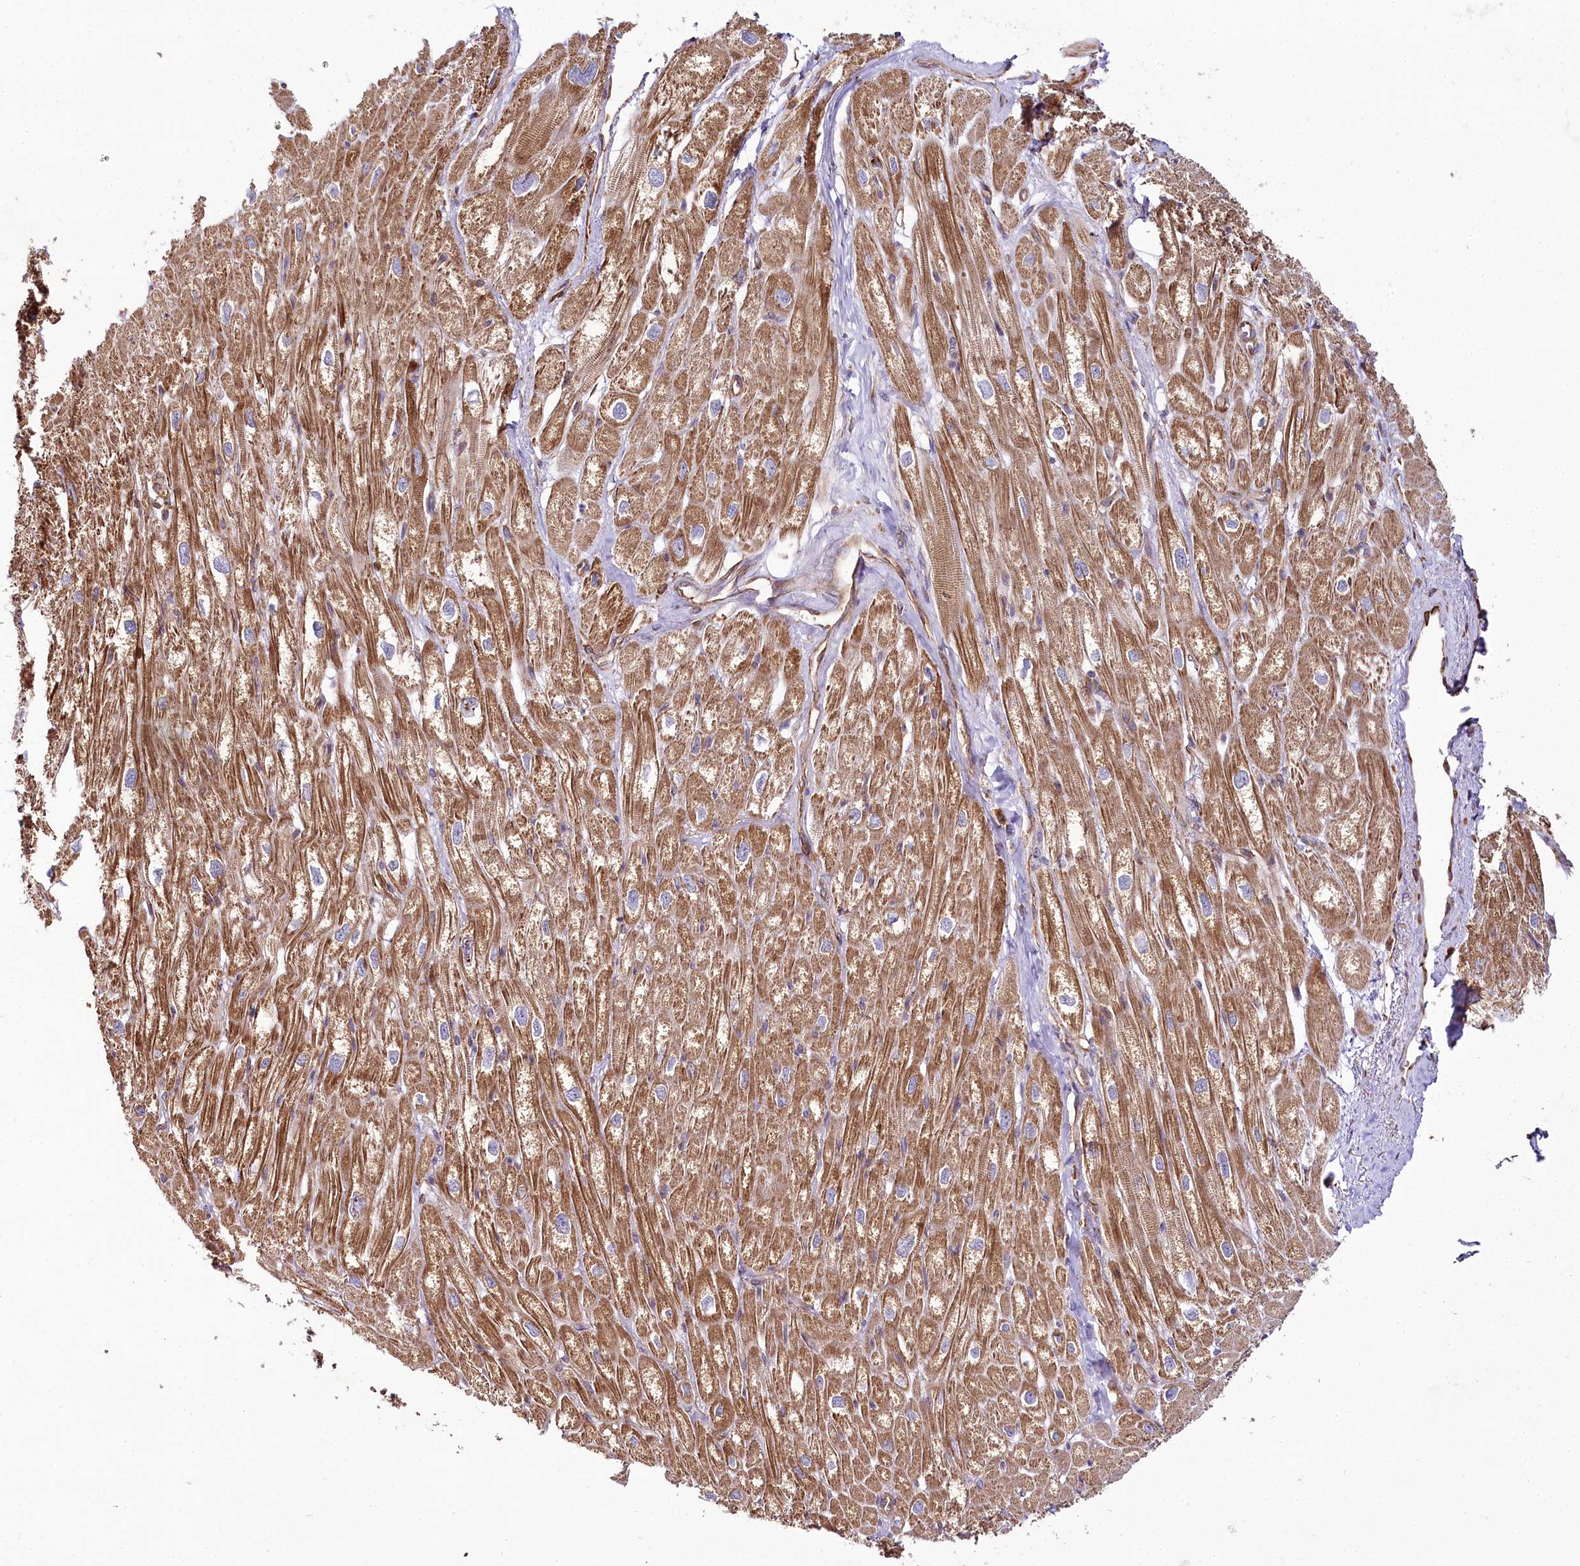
{"staining": {"intensity": "moderate", "quantity": ">75%", "location": "cytoplasmic/membranous"}, "tissue": "heart muscle", "cell_type": "Cardiomyocytes", "image_type": "normal", "snomed": [{"axis": "morphology", "description": "Normal tissue, NOS"}, {"axis": "topography", "description": "Heart"}], "caption": "Brown immunohistochemical staining in benign heart muscle shows moderate cytoplasmic/membranous expression in about >75% of cardiomyocytes.", "gene": "THUMPD3", "patient": {"sex": "male", "age": 50}}